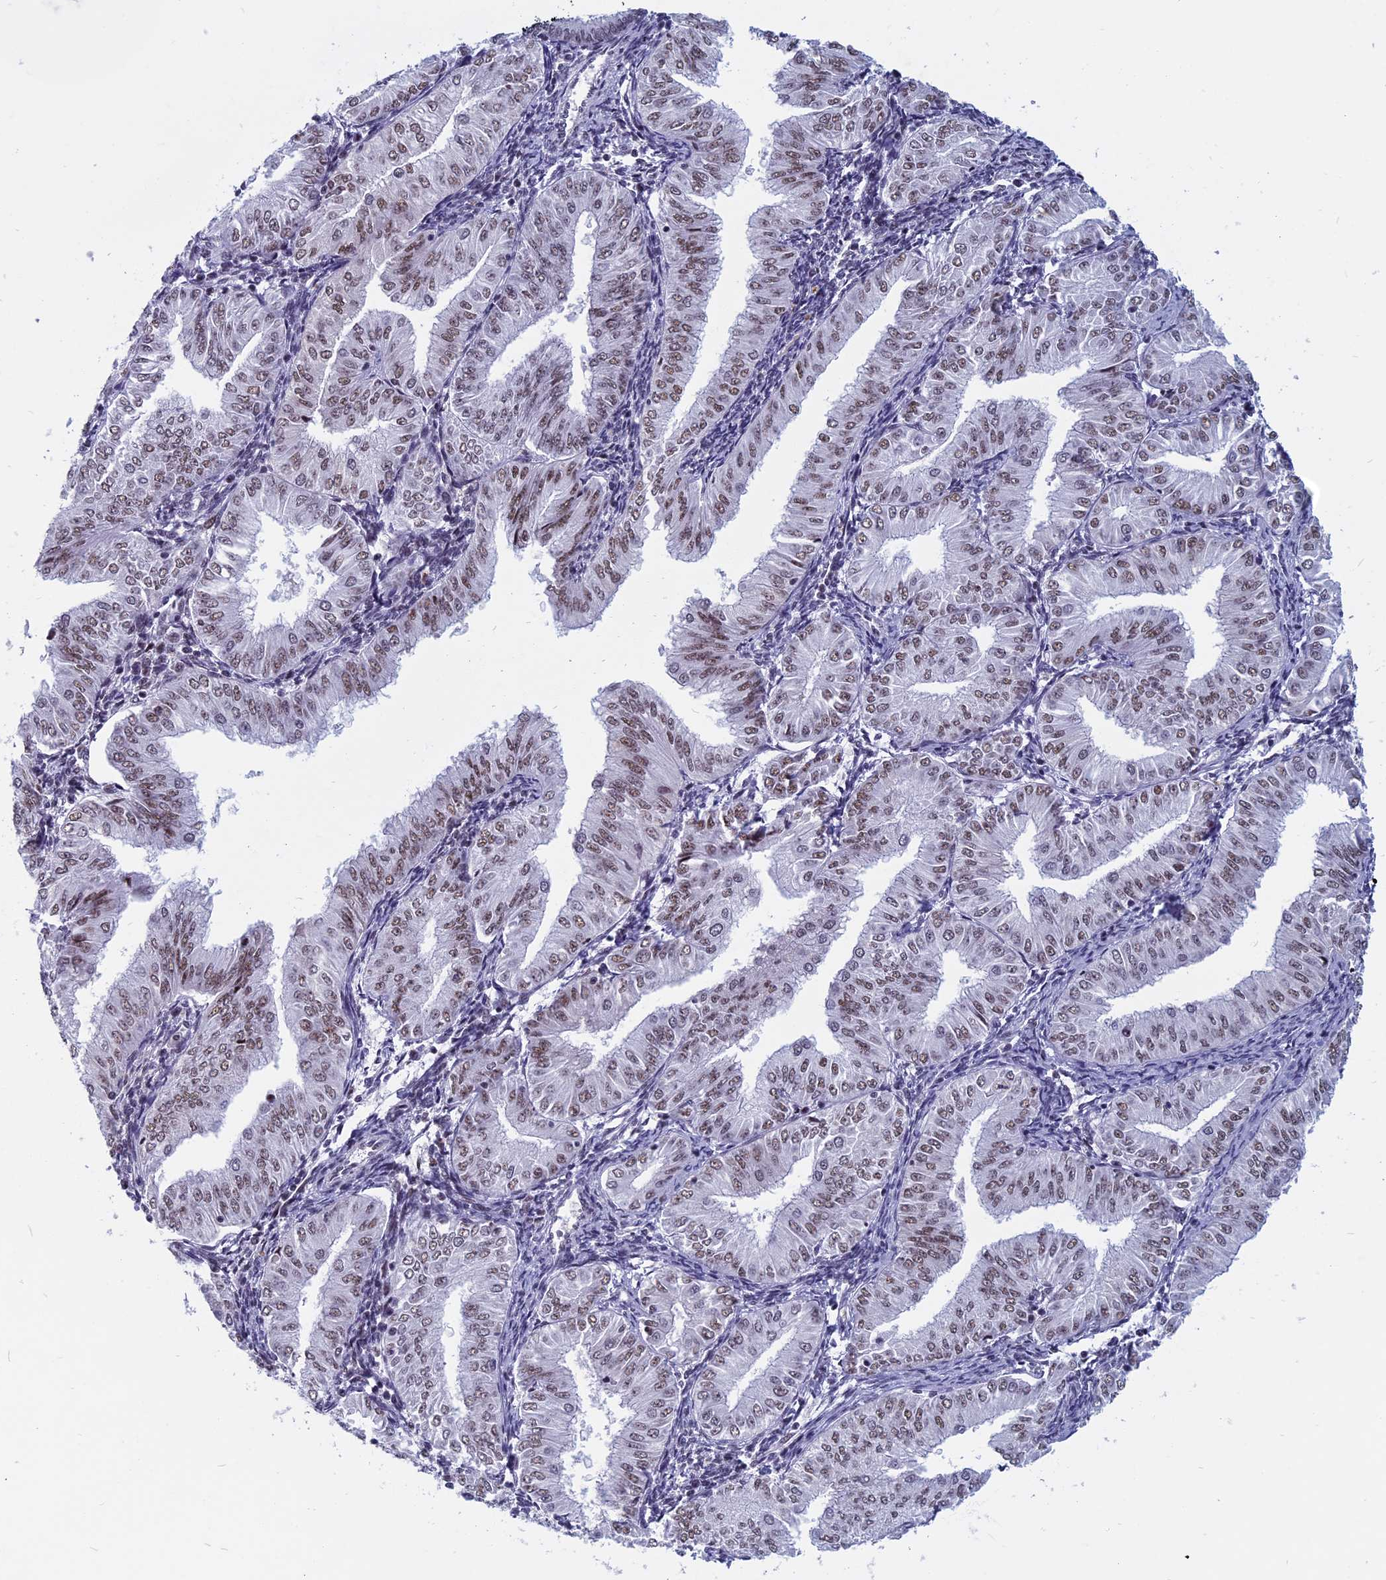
{"staining": {"intensity": "moderate", "quantity": "25%-75%", "location": "nuclear"}, "tissue": "endometrial cancer", "cell_type": "Tumor cells", "image_type": "cancer", "snomed": [{"axis": "morphology", "description": "Normal tissue, NOS"}, {"axis": "morphology", "description": "Adenocarcinoma, NOS"}, {"axis": "topography", "description": "Endometrium"}], "caption": "Approximately 25%-75% of tumor cells in adenocarcinoma (endometrial) show moderate nuclear protein positivity as visualized by brown immunohistochemical staining.", "gene": "CDC7", "patient": {"sex": "female", "age": 53}}